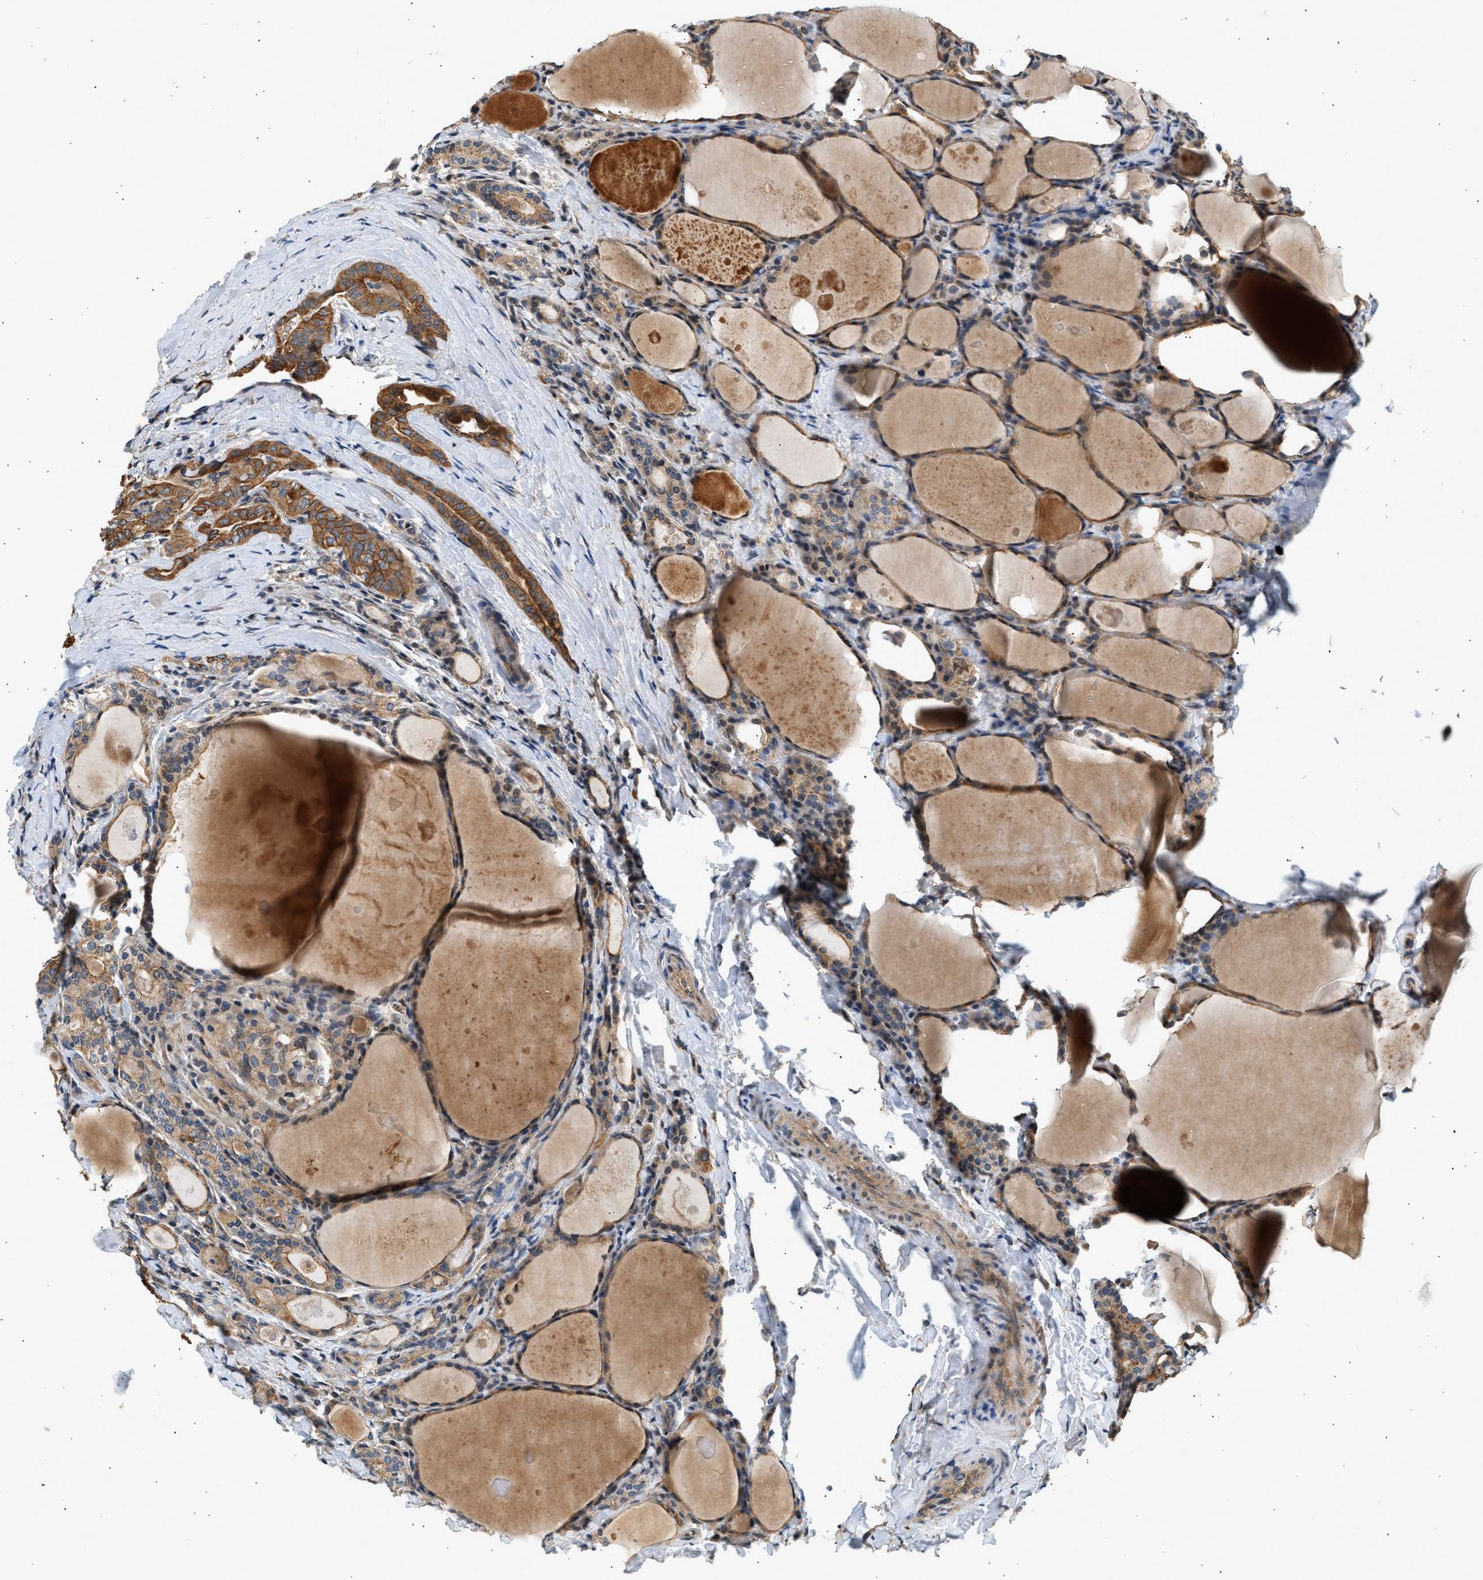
{"staining": {"intensity": "strong", "quantity": ">75%", "location": "cytoplasmic/membranous"}, "tissue": "thyroid cancer", "cell_type": "Tumor cells", "image_type": "cancer", "snomed": [{"axis": "morphology", "description": "Papillary adenocarcinoma, NOS"}, {"axis": "topography", "description": "Thyroid gland"}], "caption": "A brown stain highlights strong cytoplasmic/membranous positivity of a protein in human thyroid cancer (papillary adenocarcinoma) tumor cells.", "gene": "WDR31", "patient": {"sex": "female", "age": 42}}